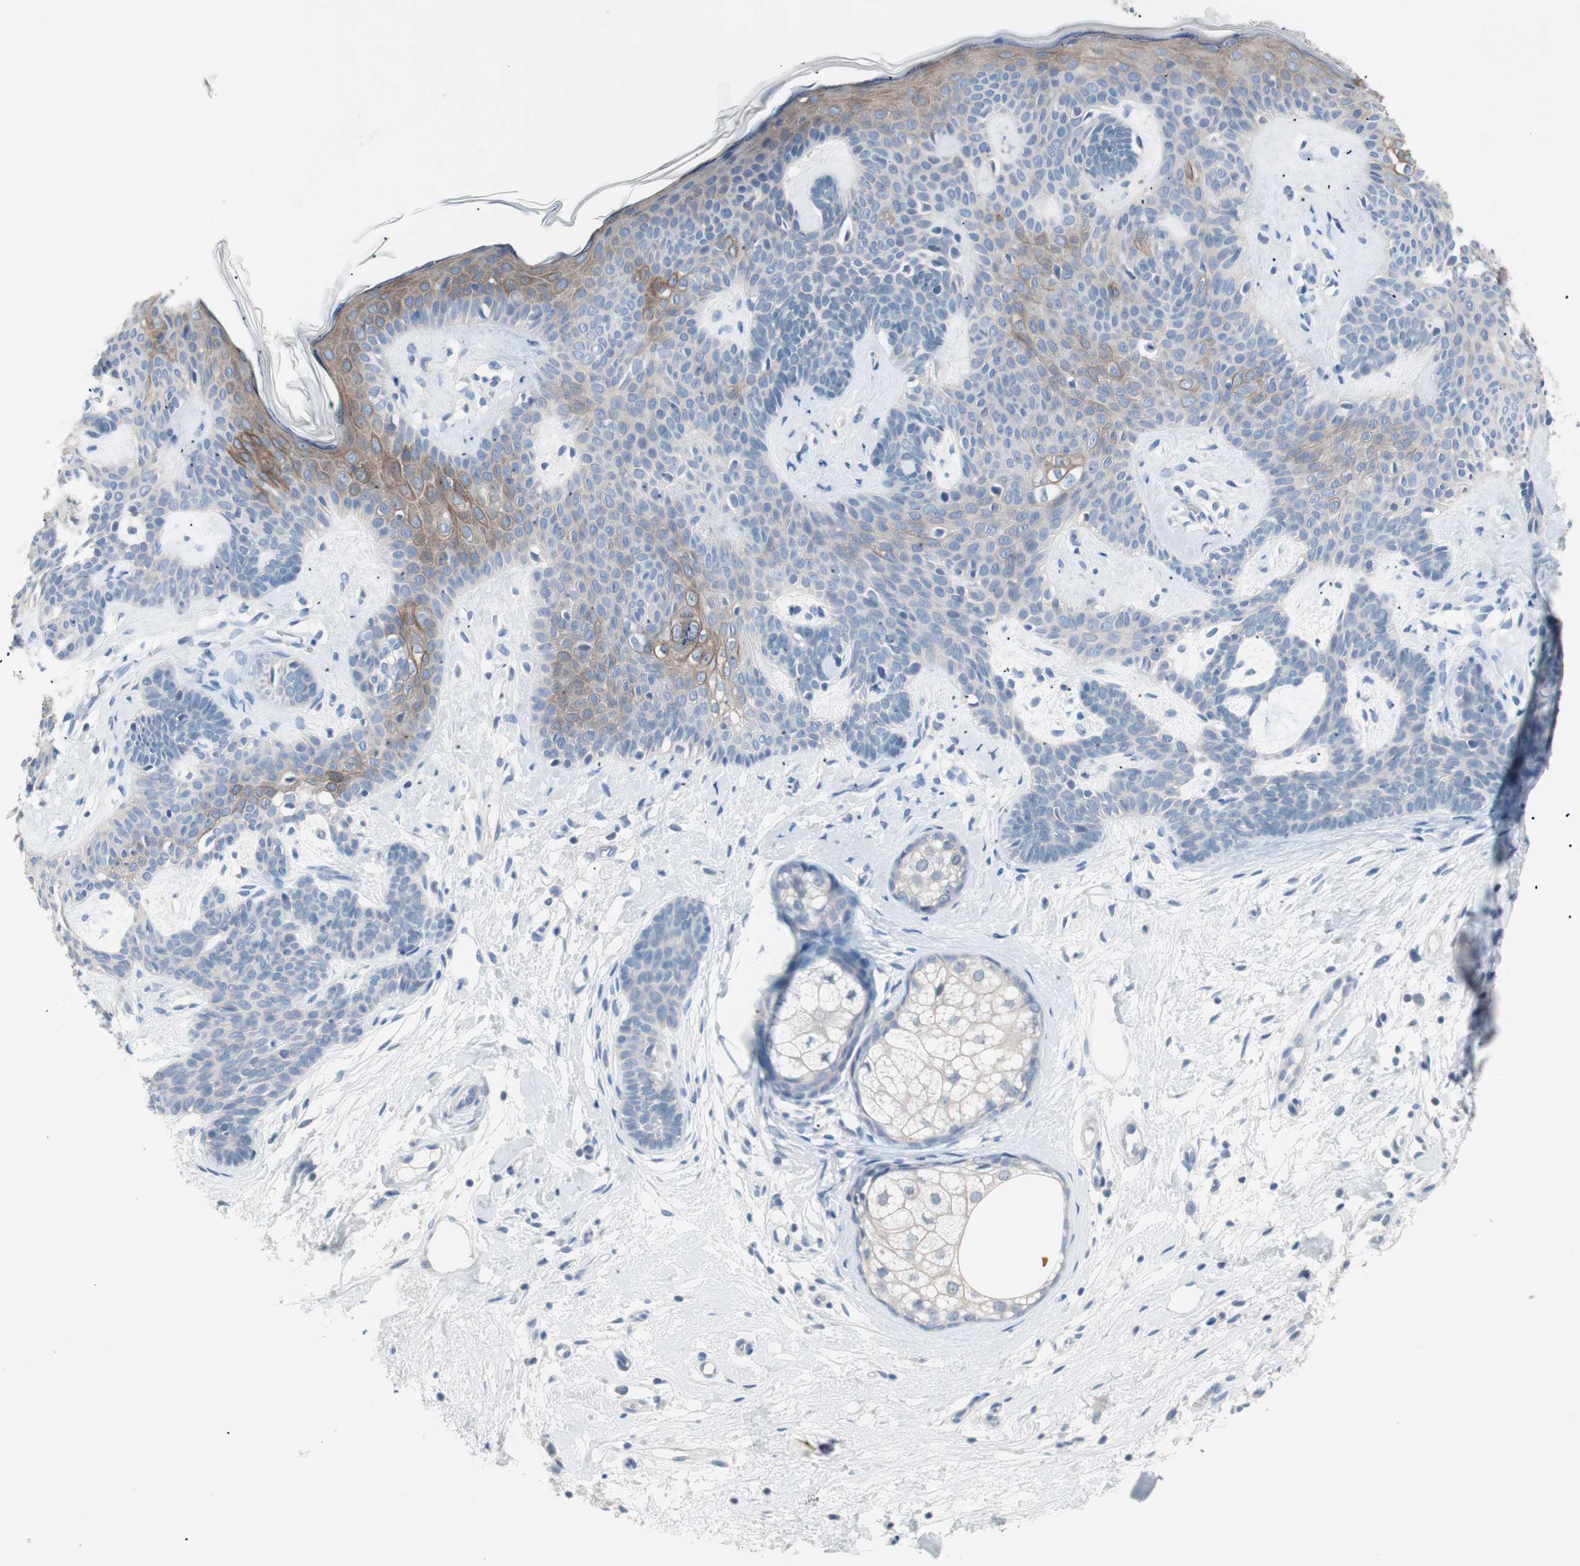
{"staining": {"intensity": "negative", "quantity": "none", "location": "none"}, "tissue": "skin cancer", "cell_type": "Tumor cells", "image_type": "cancer", "snomed": [{"axis": "morphology", "description": "Developmental malformation"}, {"axis": "morphology", "description": "Basal cell carcinoma"}, {"axis": "topography", "description": "Skin"}], "caption": "IHC of human skin basal cell carcinoma displays no expression in tumor cells. (DAB immunohistochemistry visualized using brightfield microscopy, high magnification).", "gene": "VIL1", "patient": {"sex": "female", "age": 62}}